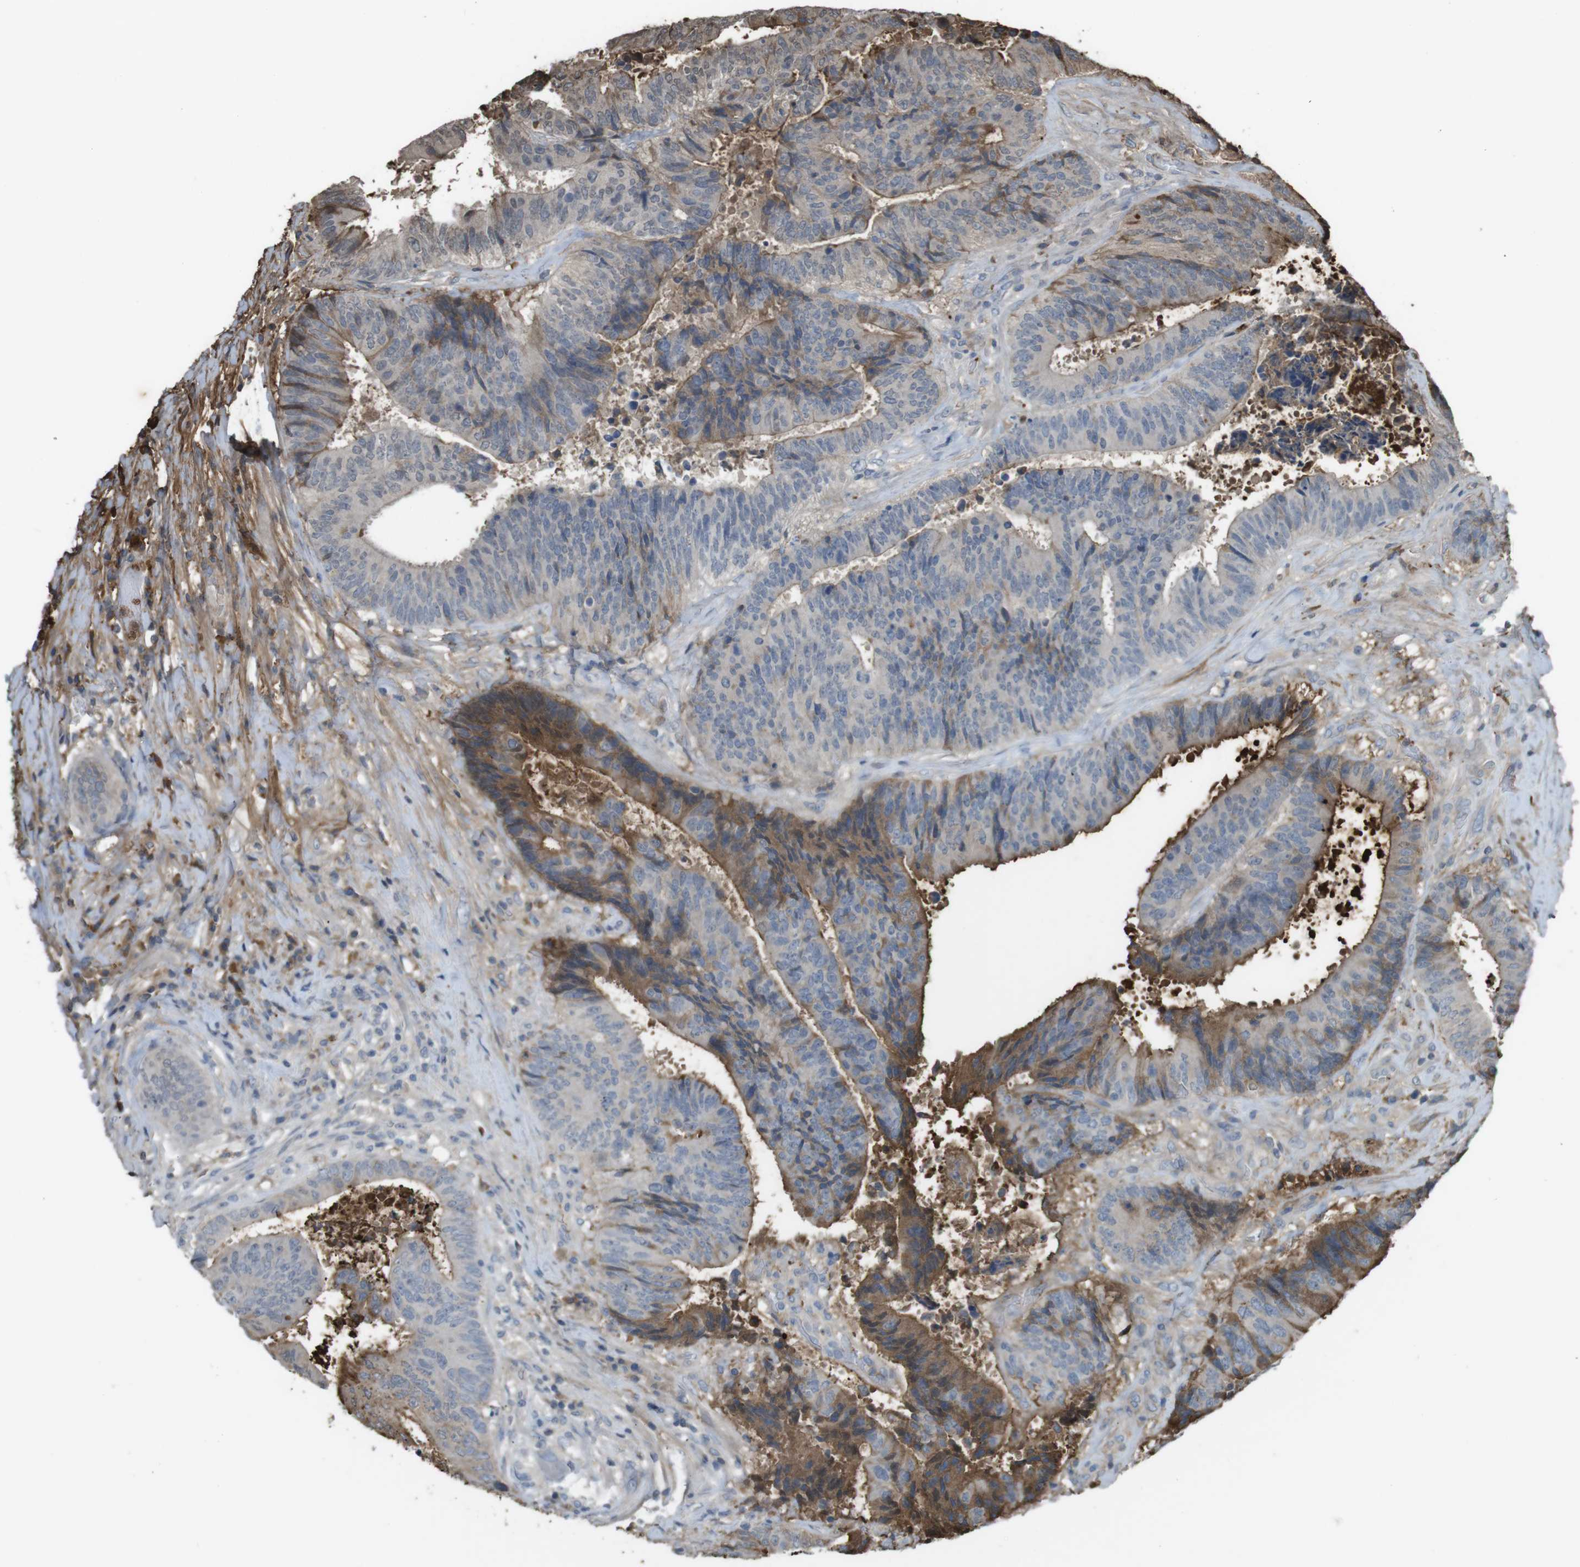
{"staining": {"intensity": "moderate", "quantity": "25%-75%", "location": "cytoplasmic/membranous"}, "tissue": "colorectal cancer", "cell_type": "Tumor cells", "image_type": "cancer", "snomed": [{"axis": "morphology", "description": "Adenocarcinoma, NOS"}, {"axis": "topography", "description": "Rectum"}], "caption": "Immunohistochemistry (IHC) (DAB) staining of human colorectal adenocarcinoma shows moderate cytoplasmic/membranous protein positivity in approximately 25%-75% of tumor cells.", "gene": "LTBP4", "patient": {"sex": "male", "age": 72}}